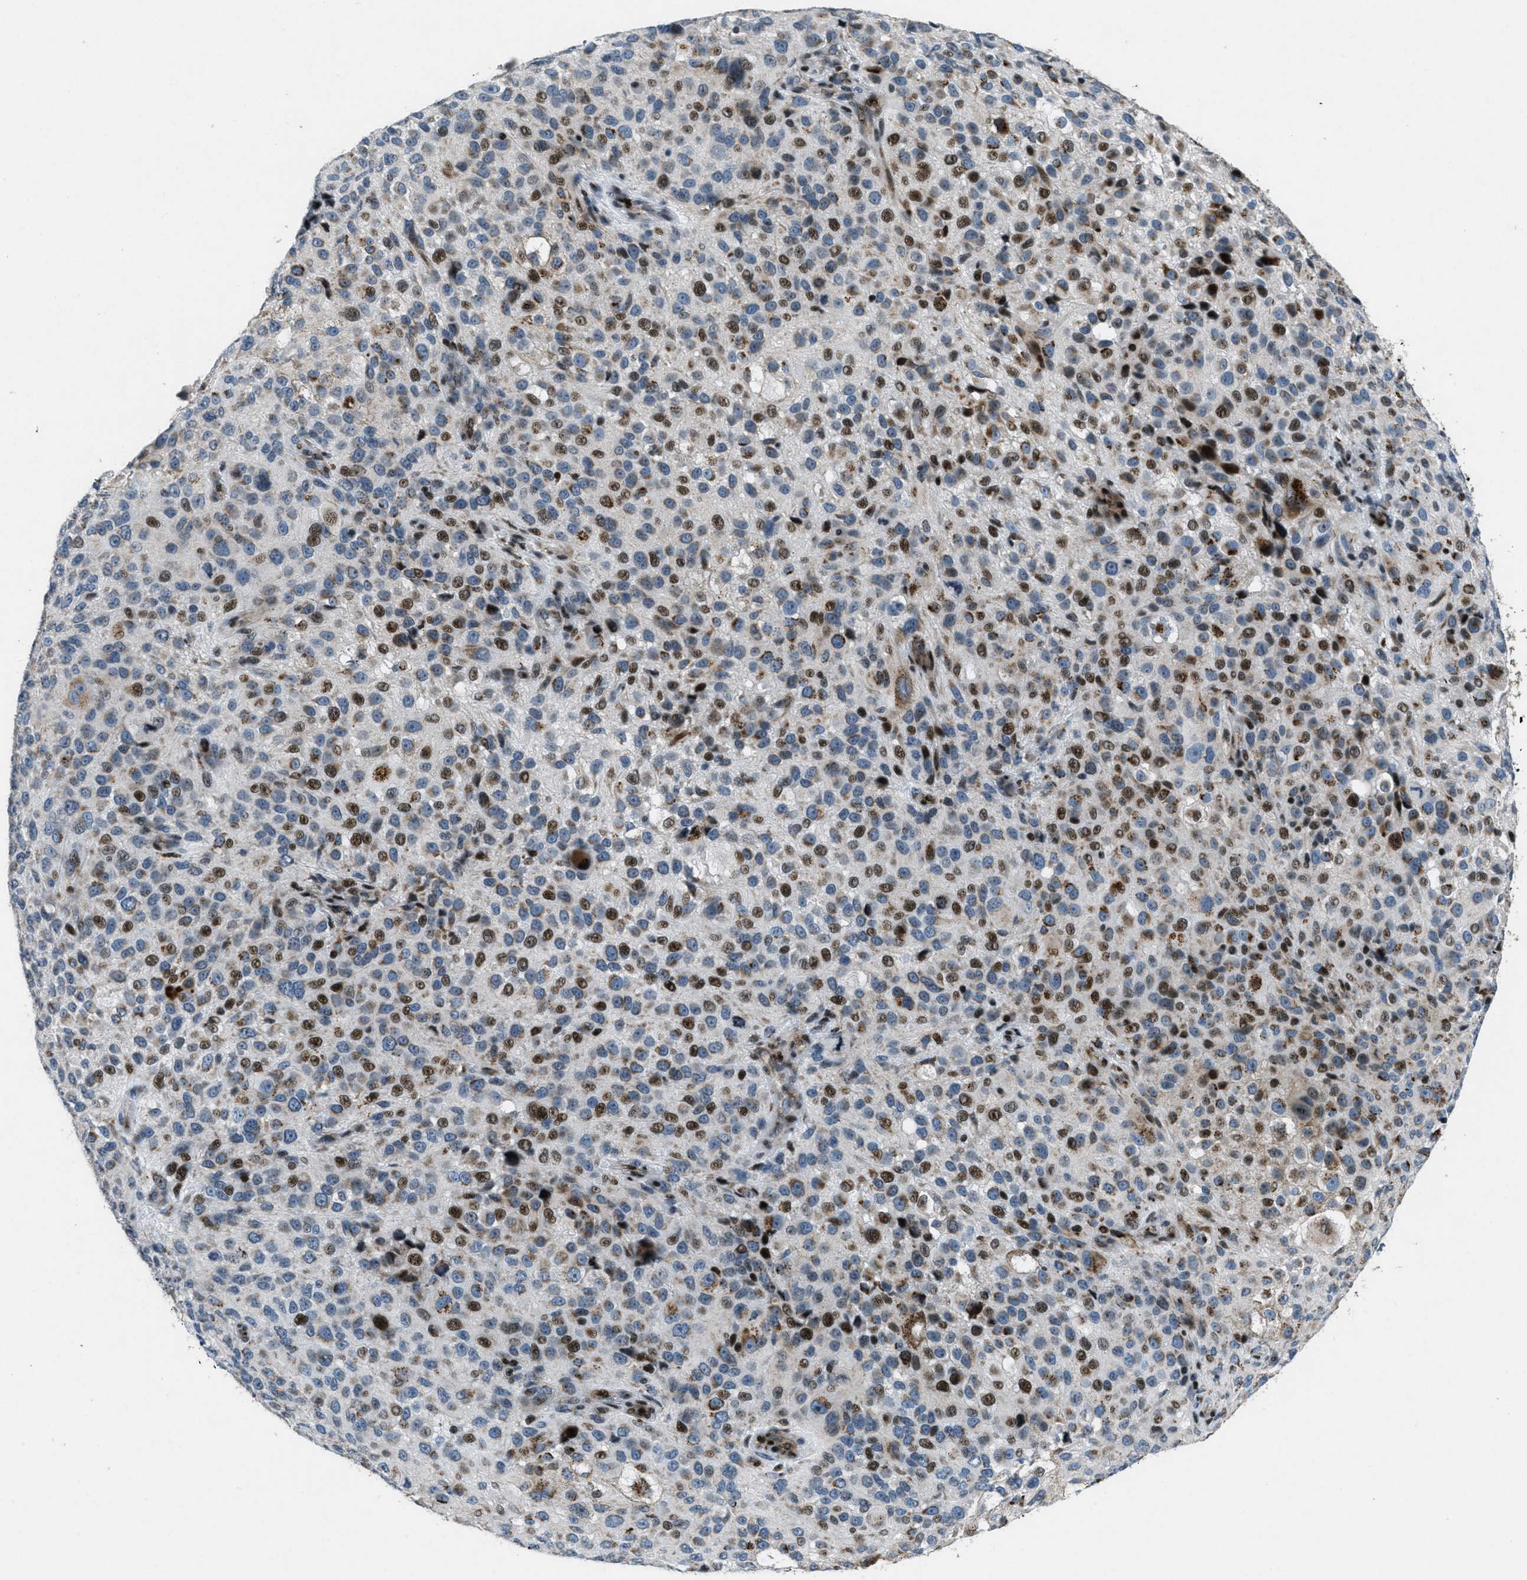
{"staining": {"intensity": "strong", "quantity": "25%-75%", "location": "nuclear"}, "tissue": "melanoma", "cell_type": "Tumor cells", "image_type": "cancer", "snomed": [{"axis": "morphology", "description": "Necrosis, NOS"}, {"axis": "morphology", "description": "Malignant melanoma, NOS"}, {"axis": "topography", "description": "Skin"}], "caption": "The photomicrograph demonstrates staining of malignant melanoma, revealing strong nuclear protein staining (brown color) within tumor cells.", "gene": "GPC6", "patient": {"sex": "female", "age": 87}}